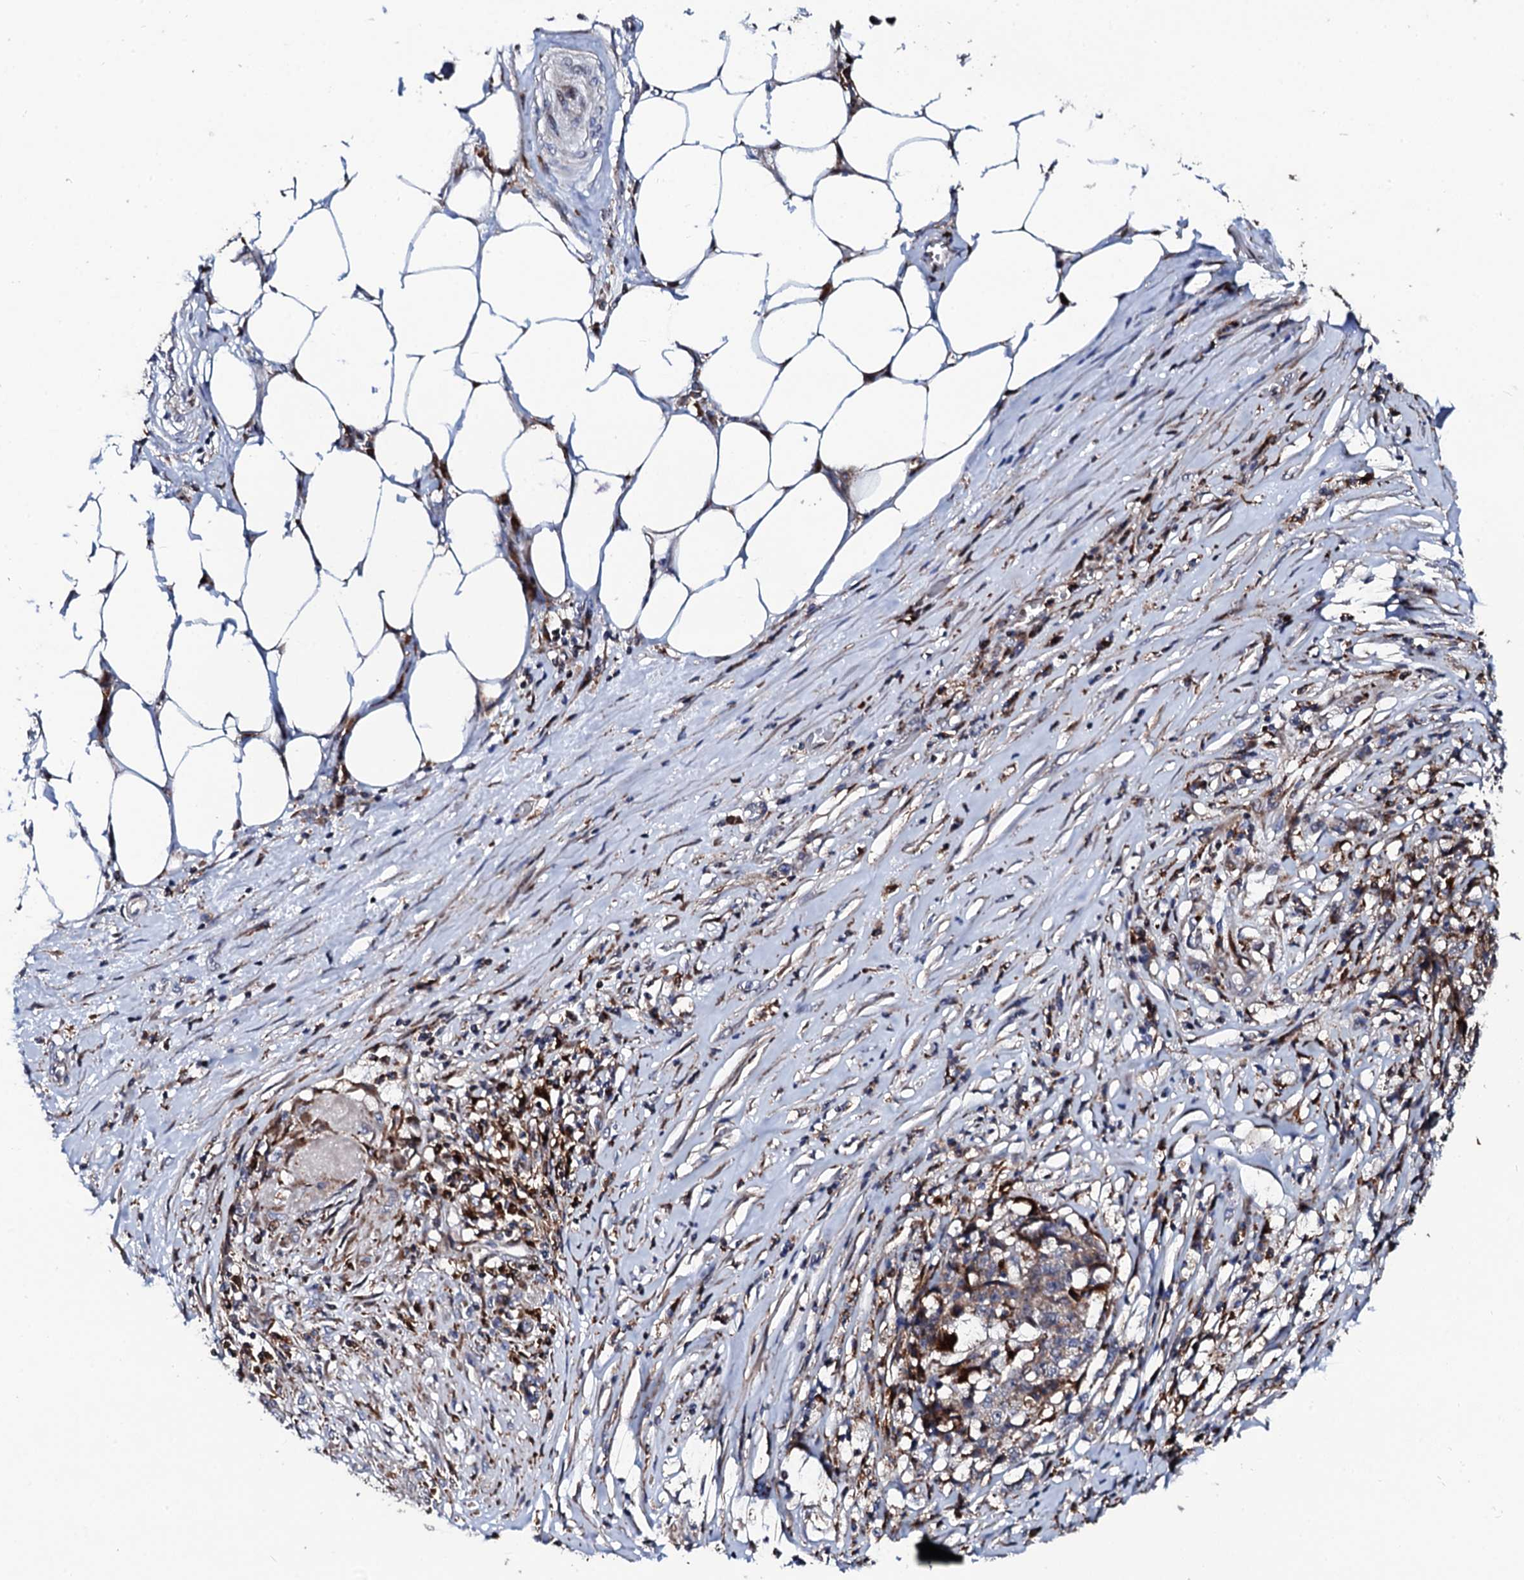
{"staining": {"intensity": "moderate", "quantity": "25%-75%", "location": "cytoplasmic/membranous"}, "tissue": "stomach cancer", "cell_type": "Tumor cells", "image_type": "cancer", "snomed": [{"axis": "morphology", "description": "Adenocarcinoma, NOS"}, {"axis": "topography", "description": "Stomach"}], "caption": "Immunohistochemistry (DAB (3,3'-diaminobenzidine)) staining of stomach adenocarcinoma exhibits moderate cytoplasmic/membranous protein positivity in about 25%-75% of tumor cells.", "gene": "TCIRG1", "patient": {"sex": "male", "age": 59}}